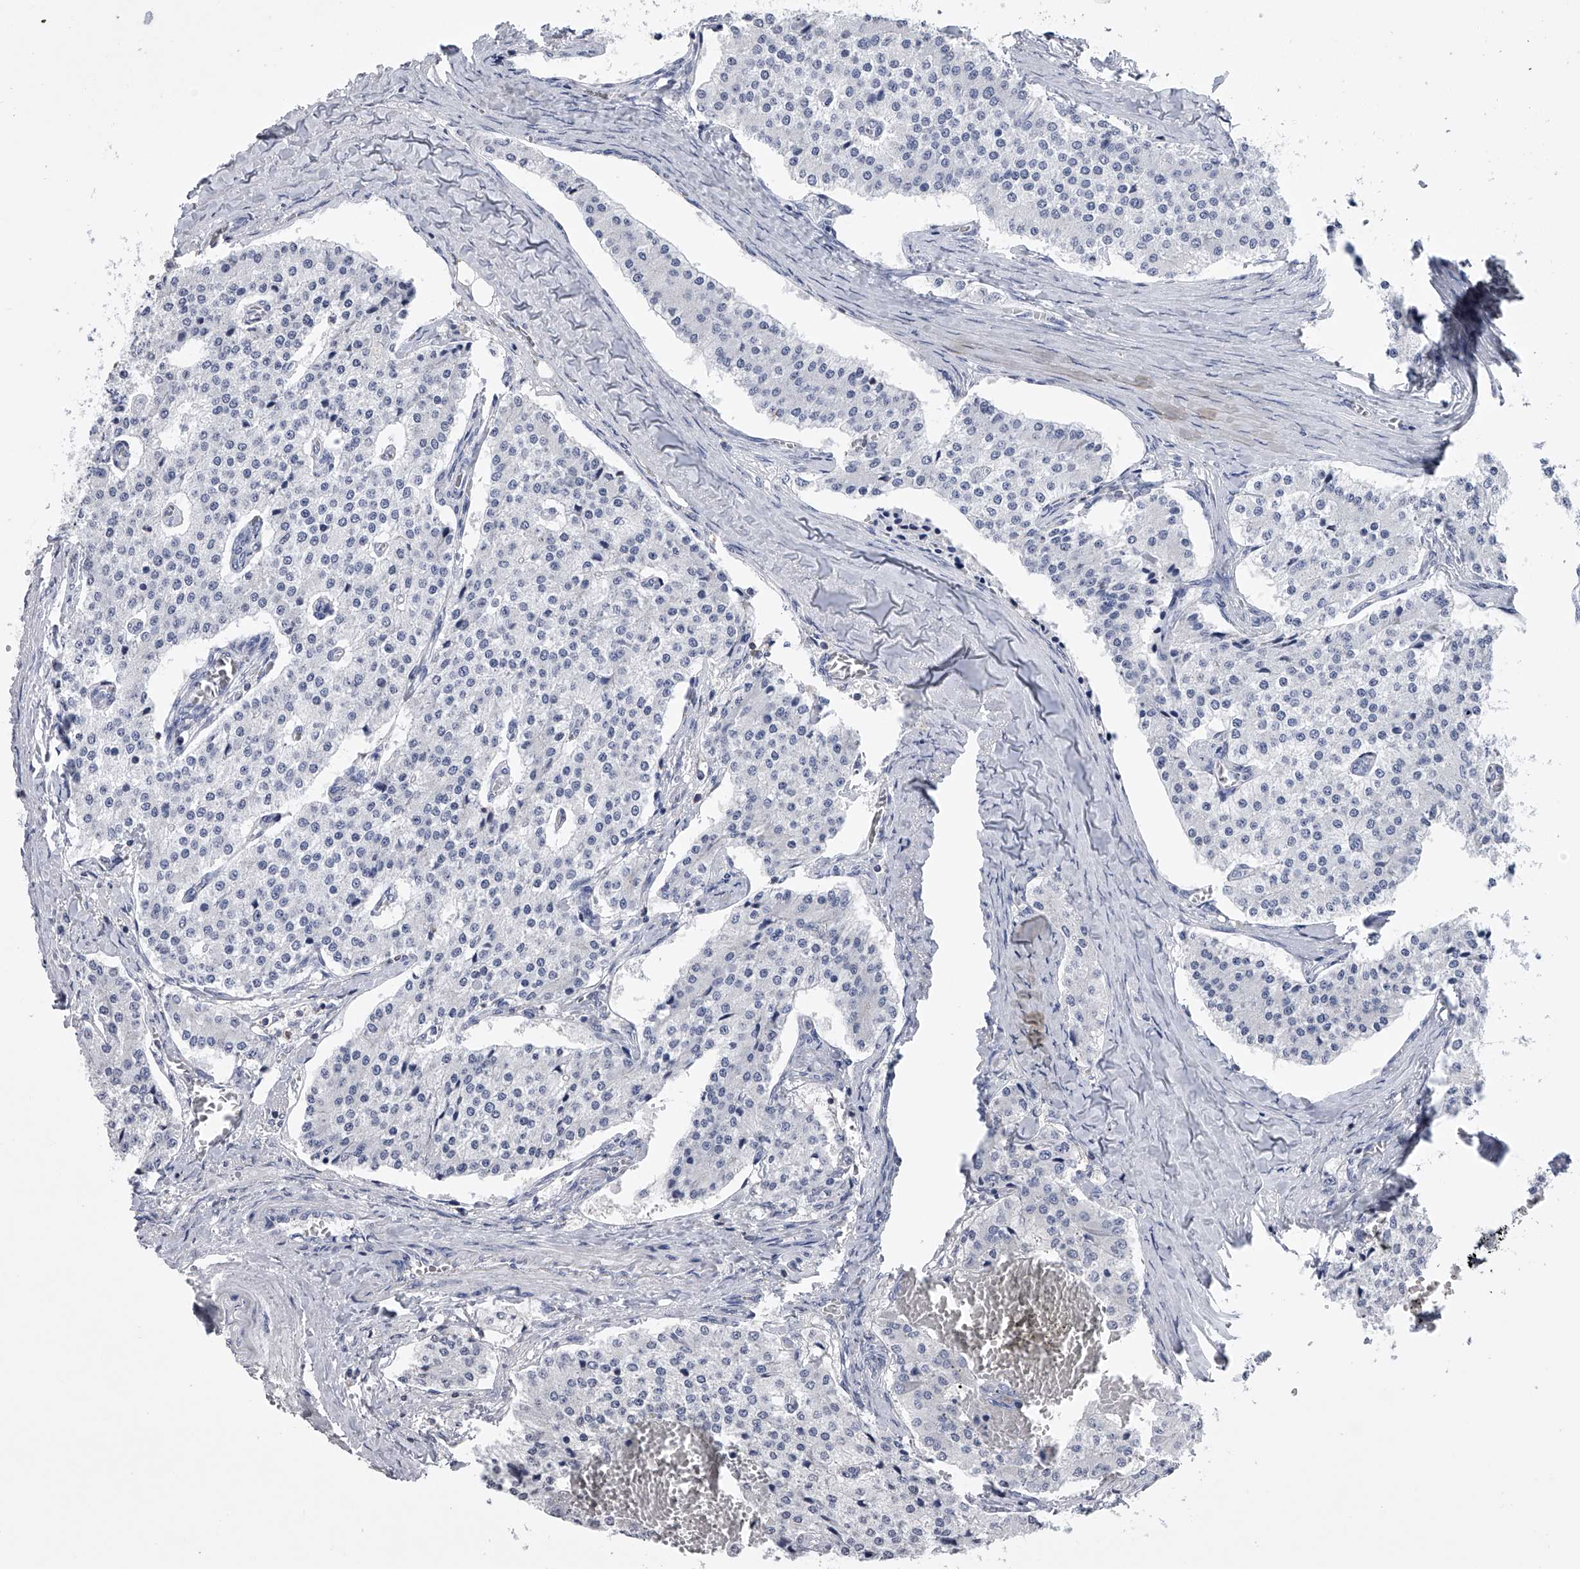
{"staining": {"intensity": "negative", "quantity": "none", "location": "none"}, "tissue": "carcinoid", "cell_type": "Tumor cells", "image_type": "cancer", "snomed": [{"axis": "morphology", "description": "Carcinoid, malignant, NOS"}, {"axis": "topography", "description": "Colon"}], "caption": "Tumor cells are negative for brown protein staining in carcinoid (malignant).", "gene": "TASP1", "patient": {"sex": "female", "age": 52}}